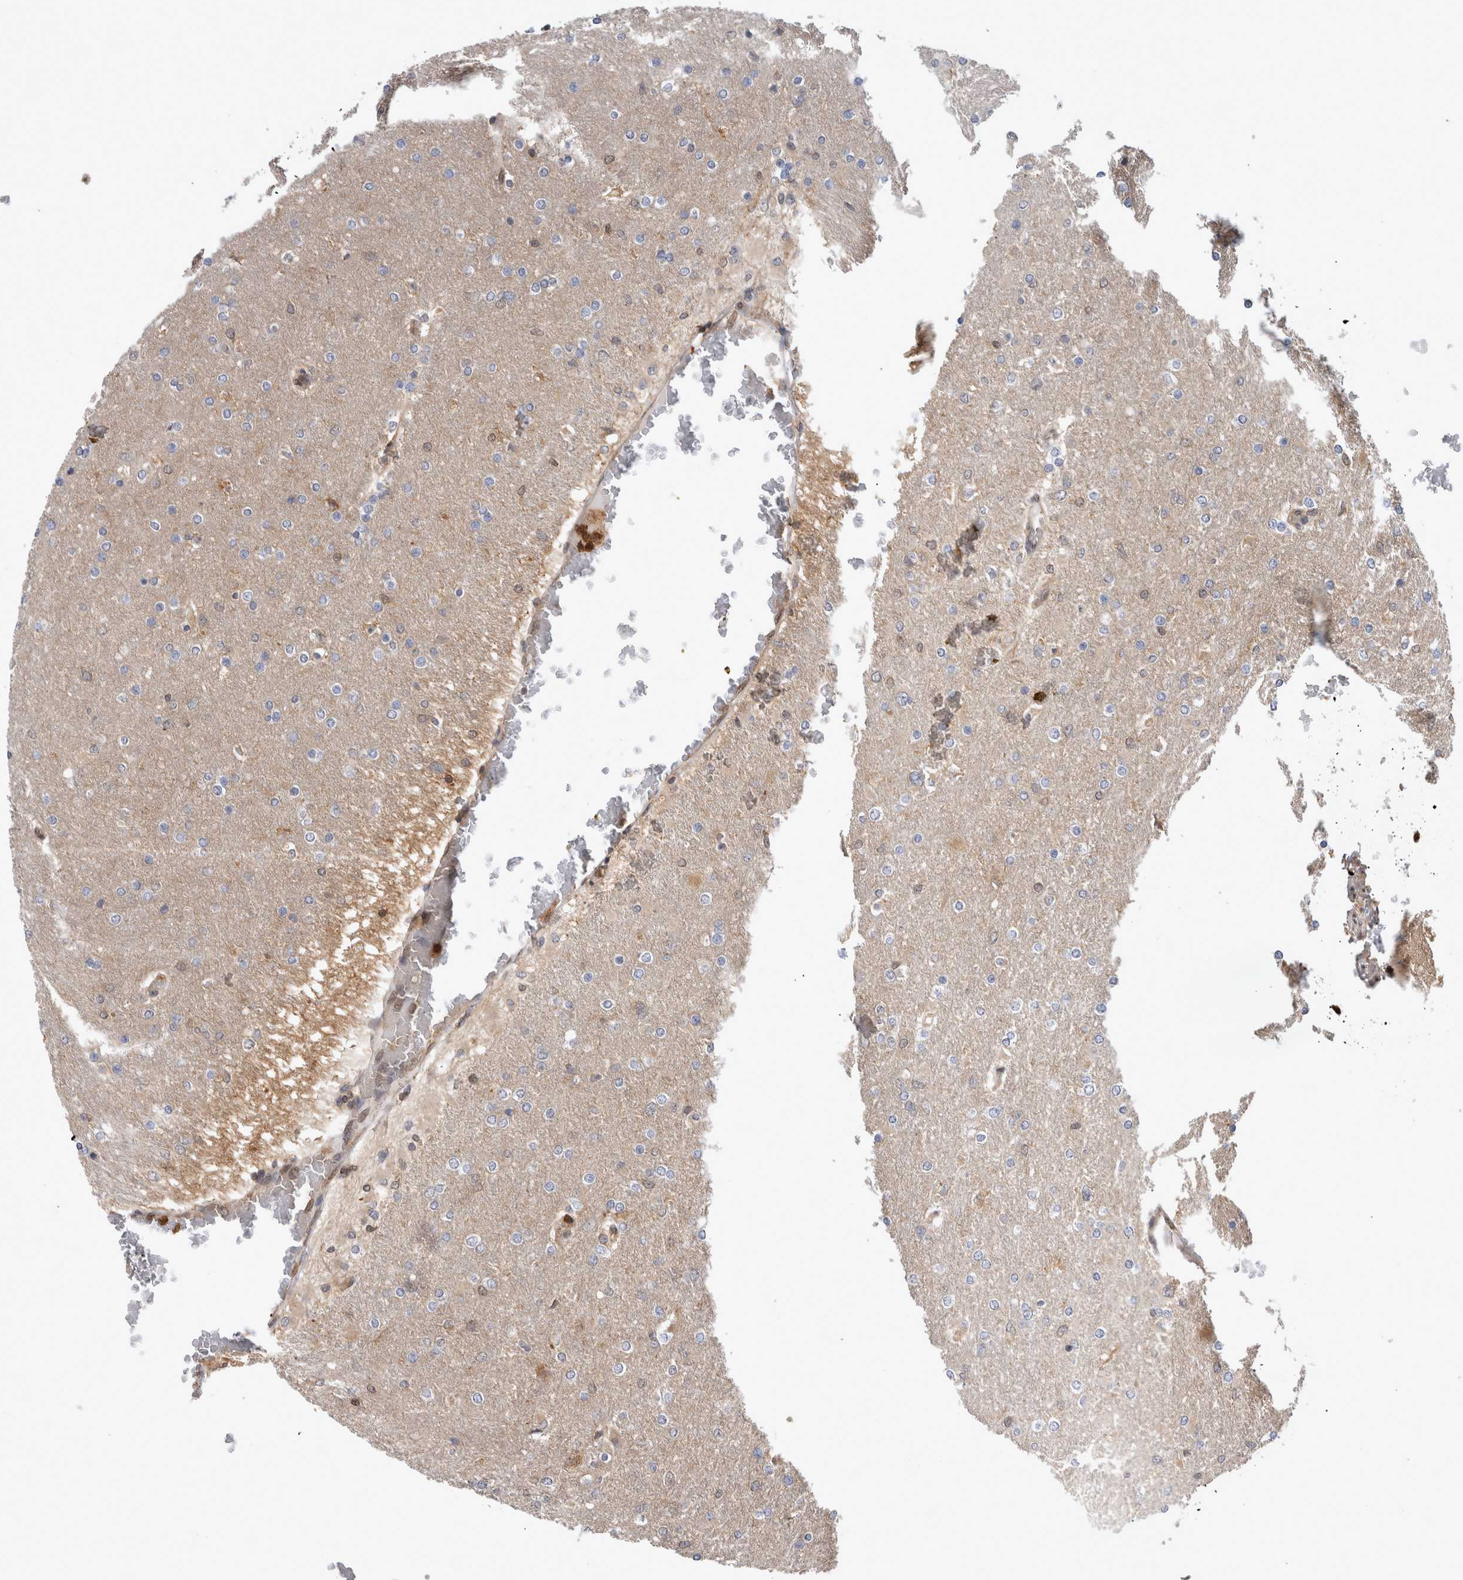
{"staining": {"intensity": "negative", "quantity": "none", "location": "none"}, "tissue": "glioma", "cell_type": "Tumor cells", "image_type": "cancer", "snomed": [{"axis": "morphology", "description": "Glioma, malignant, High grade"}, {"axis": "topography", "description": "Cerebral cortex"}], "caption": "This is an immunohistochemistry (IHC) photomicrograph of glioma. There is no positivity in tumor cells.", "gene": "ASTN2", "patient": {"sex": "female", "age": 36}}